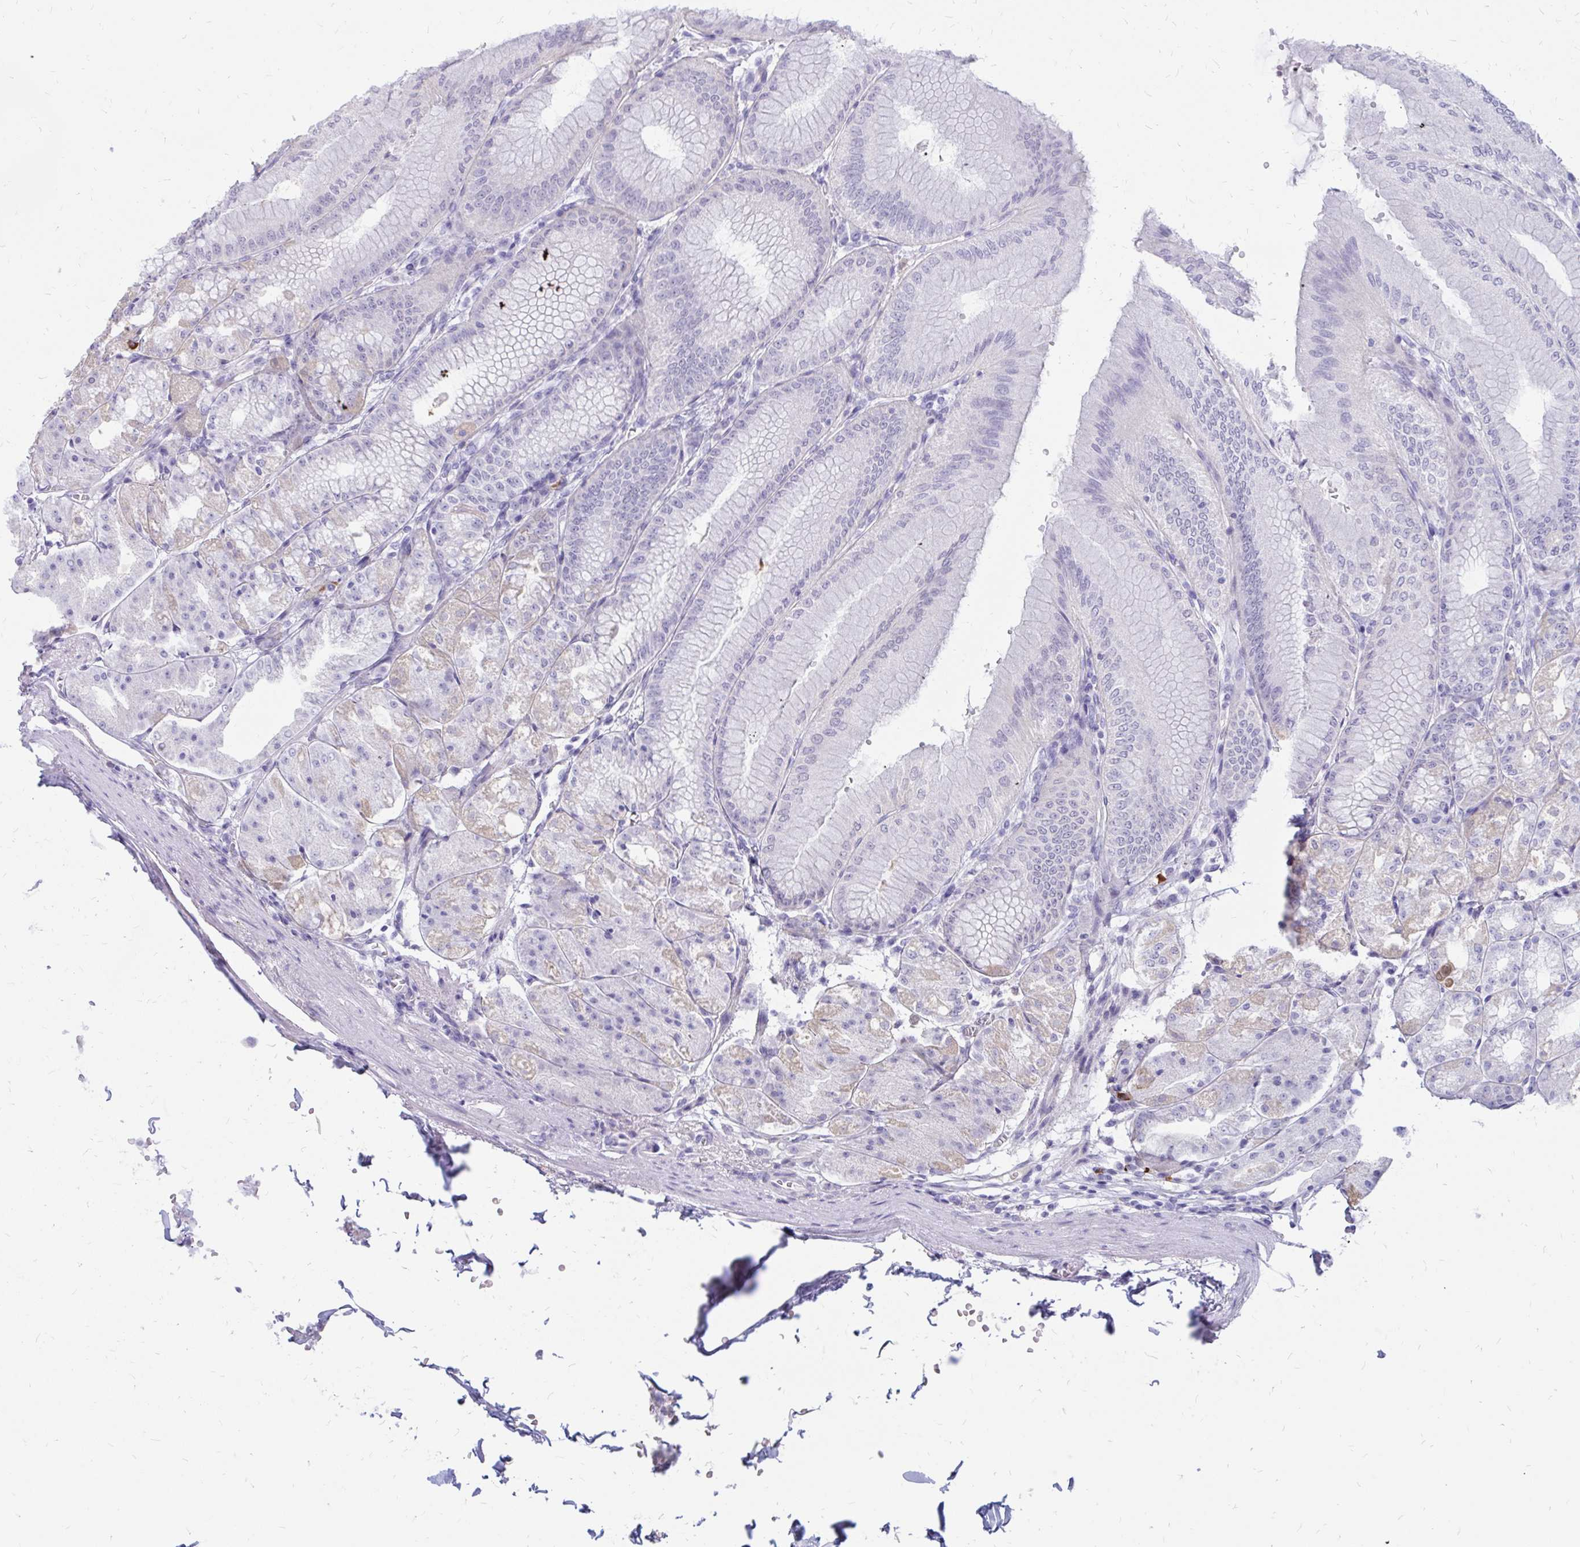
{"staining": {"intensity": "weak", "quantity": "<25%", "location": "cytoplasmic/membranous"}, "tissue": "stomach", "cell_type": "Glandular cells", "image_type": "normal", "snomed": [{"axis": "morphology", "description": "Normal tissue, NOS"}, {"axis": "topography", "description": "Stomach, lower"}], "caption": "Immunohistochemical staining of benign human stomach displays no significant staining in glandular cells.", "gene": "IGSF5", "patient": {"sex": "male", "age": 71}}